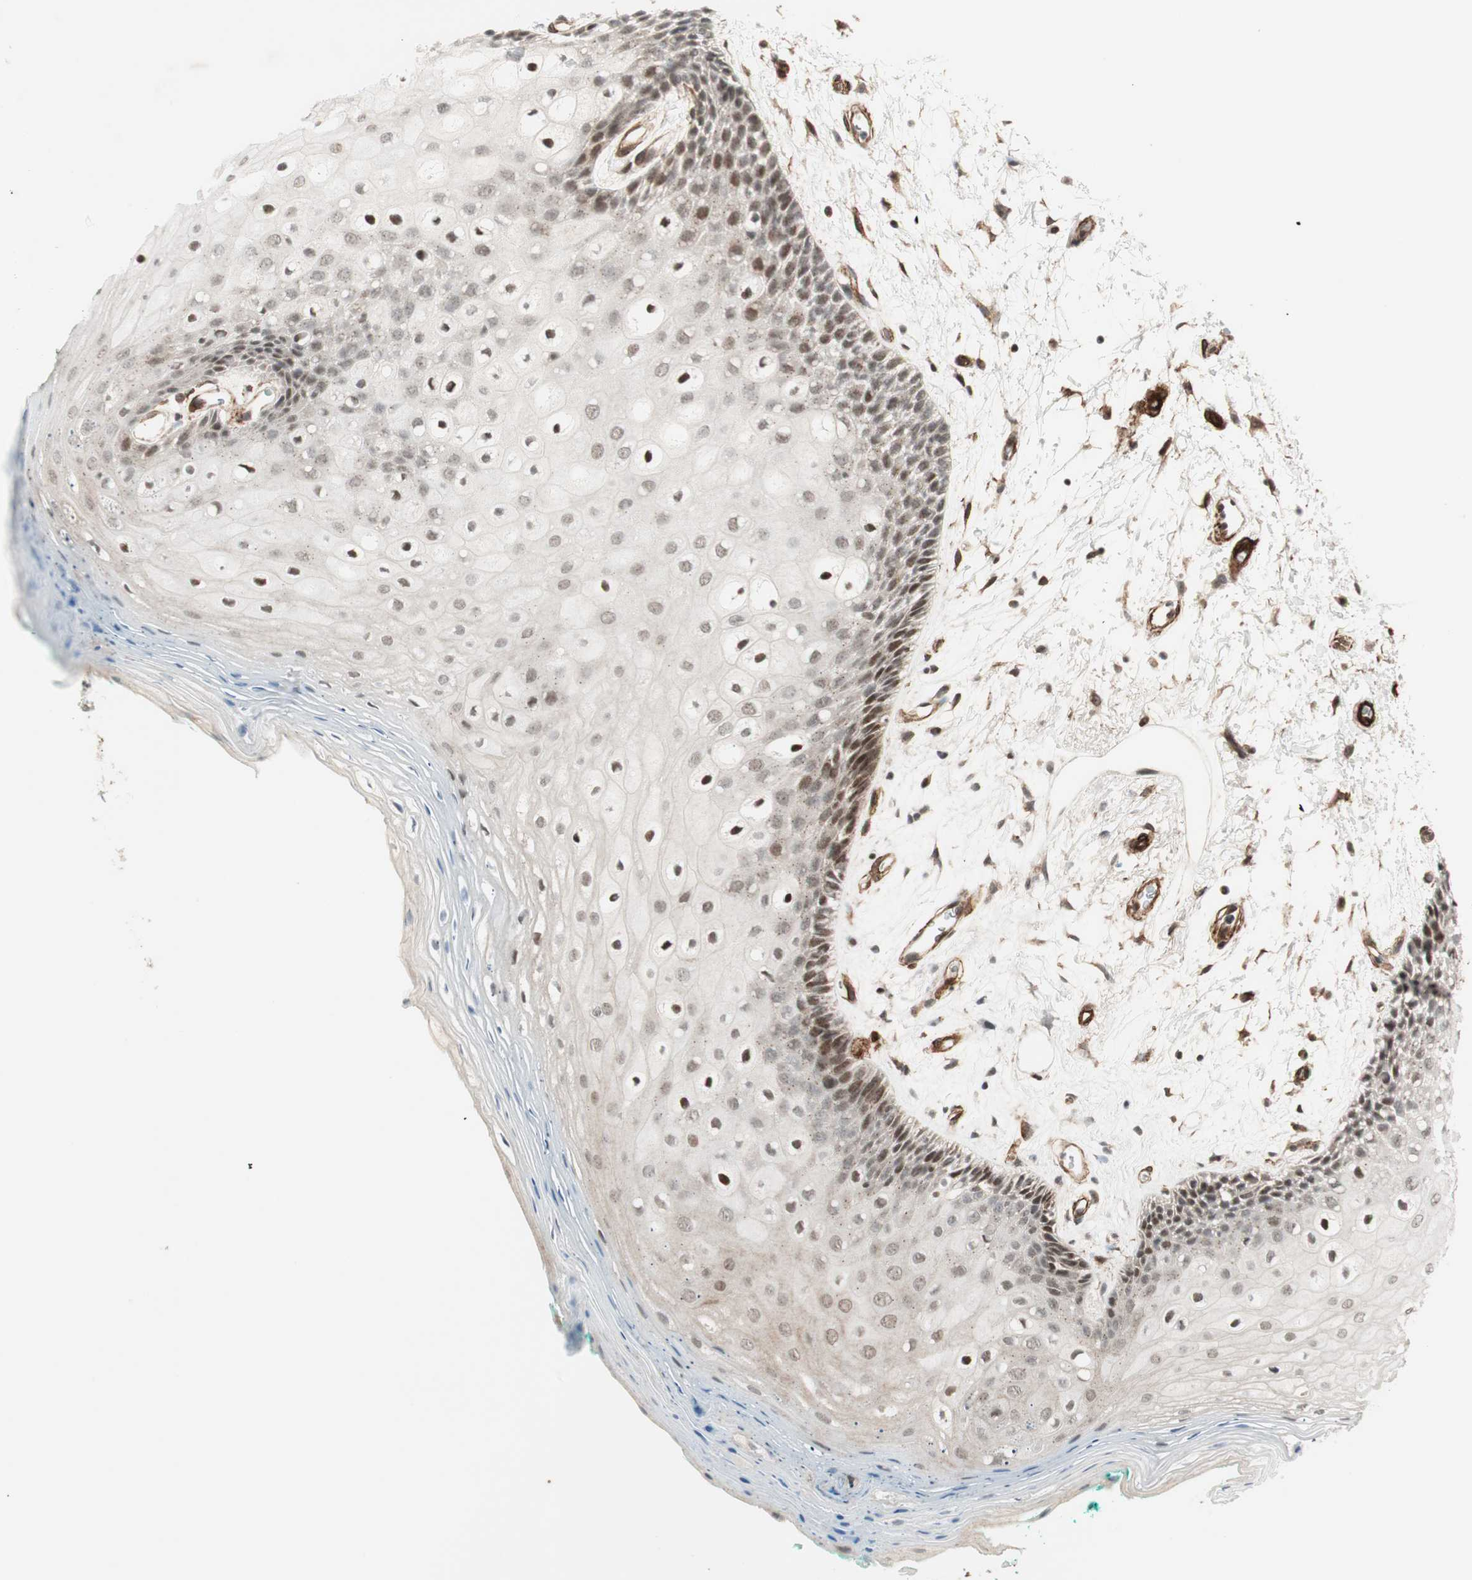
{"staining": {"intensity": "moderate", "quantity": "25%-75%", "location": "nuclear"}, "tissue": "oral mucosa", "cell_type": "Squamous epithelial cells", "image_type": "normal", "snomed": [{"axis": "morphology", "description": "Normal tissue, NOS"}, {"axis": "topography", "description": "Skeletal muscle"}, {"axis": "topography", "description": "Oral tissue"}, {"axis": "topography", "description": "Peripheral nerve tissue"}], "caption": "DAB (3,3'-diaminobenzidine) immunohistochemical staining of unremarkable oral mucosa exhibits moderate nuclear protein positivity in about 25%-75% of squamous epithelial cells.", "gene": "CDK19", "patient": {"sex": "female", "age": 84}}